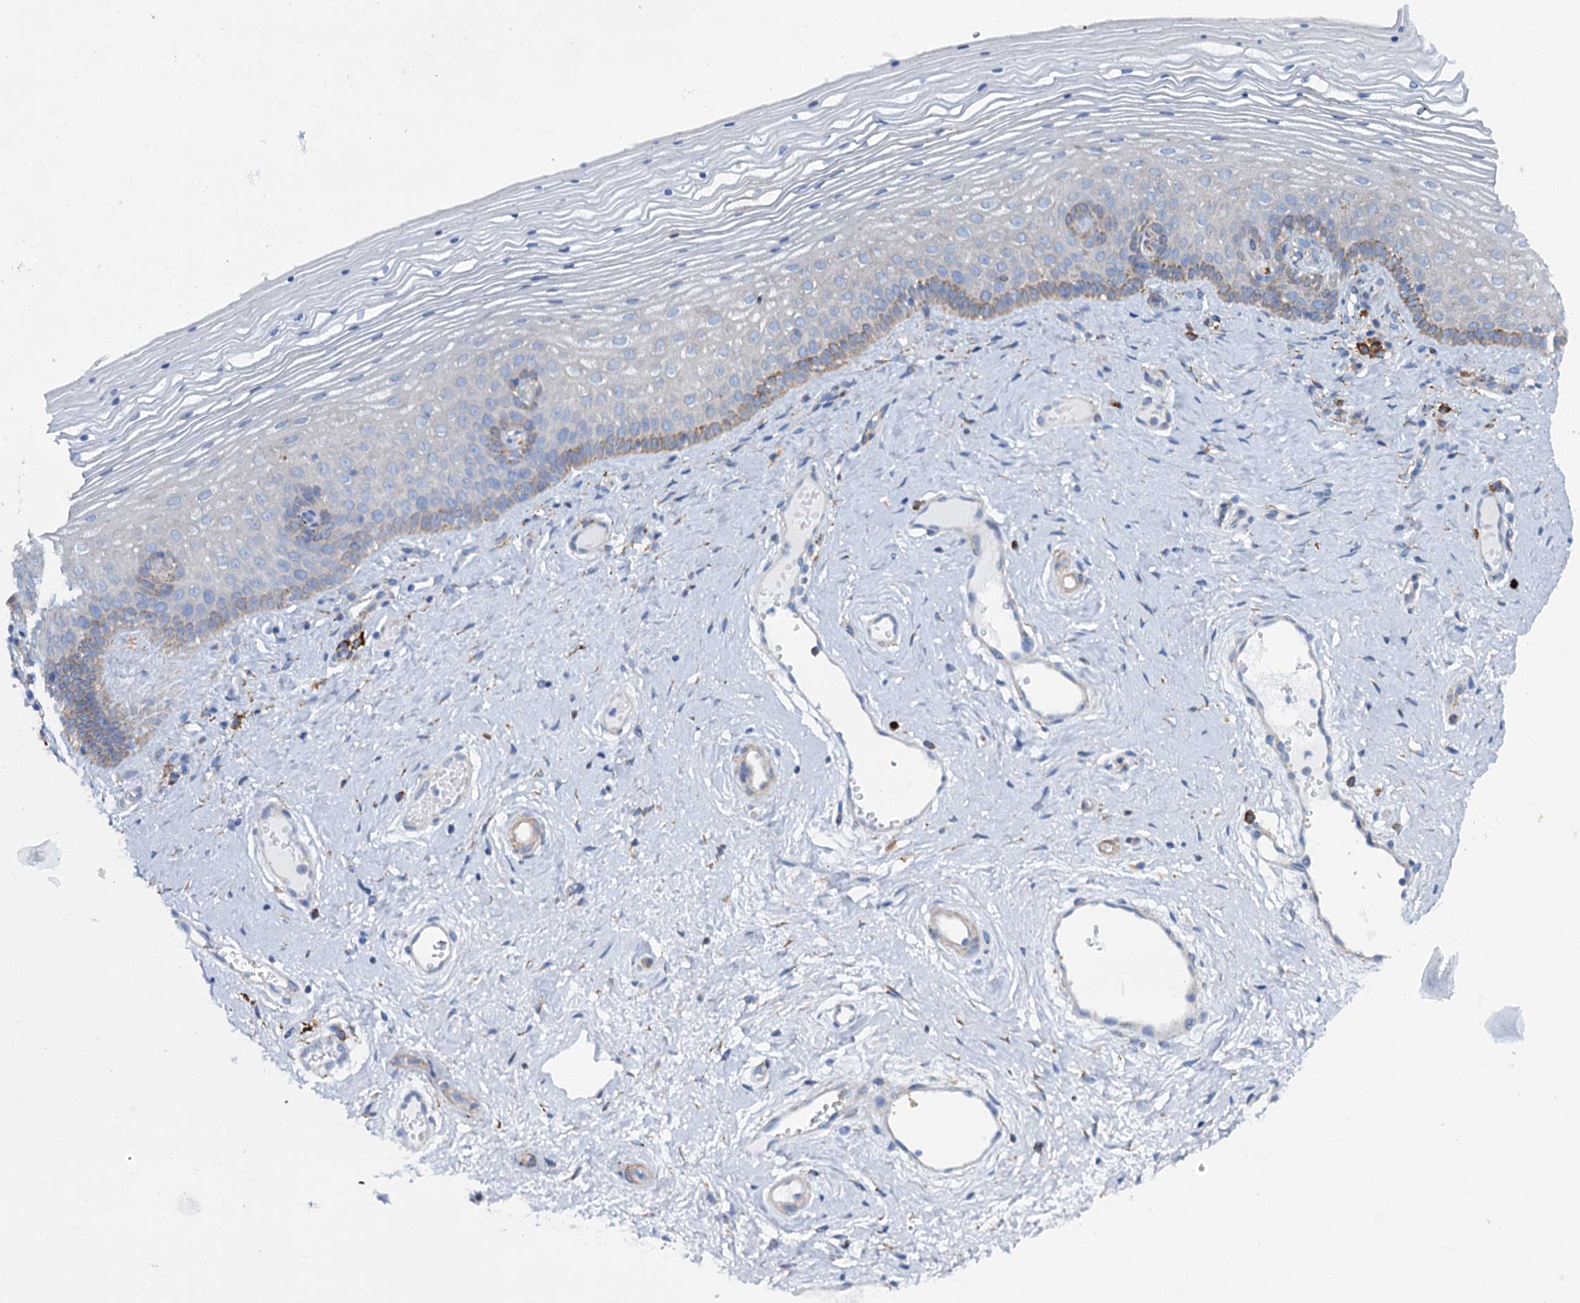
{"staining": {"intensity": "moderate", "quantity": "<25%", "location": "cytoplasmic/membranous"}, "tissue": "vagina", "cell_type": "Squamous epithelial cells", "image_type": "normal", "snomed": [{"axis": "morphology", "description": "Normal tissue, NOS"}, {"axis": "topography", "description": "Vagina"}], "caption": "A photomicrograph of human vagina stained for a protein demonstrates moderate cytoplasmic/membranous brown staining in squamous epithelial cells.", "gene": "SHE", "patient": {"sex": "female", "age": 46}}